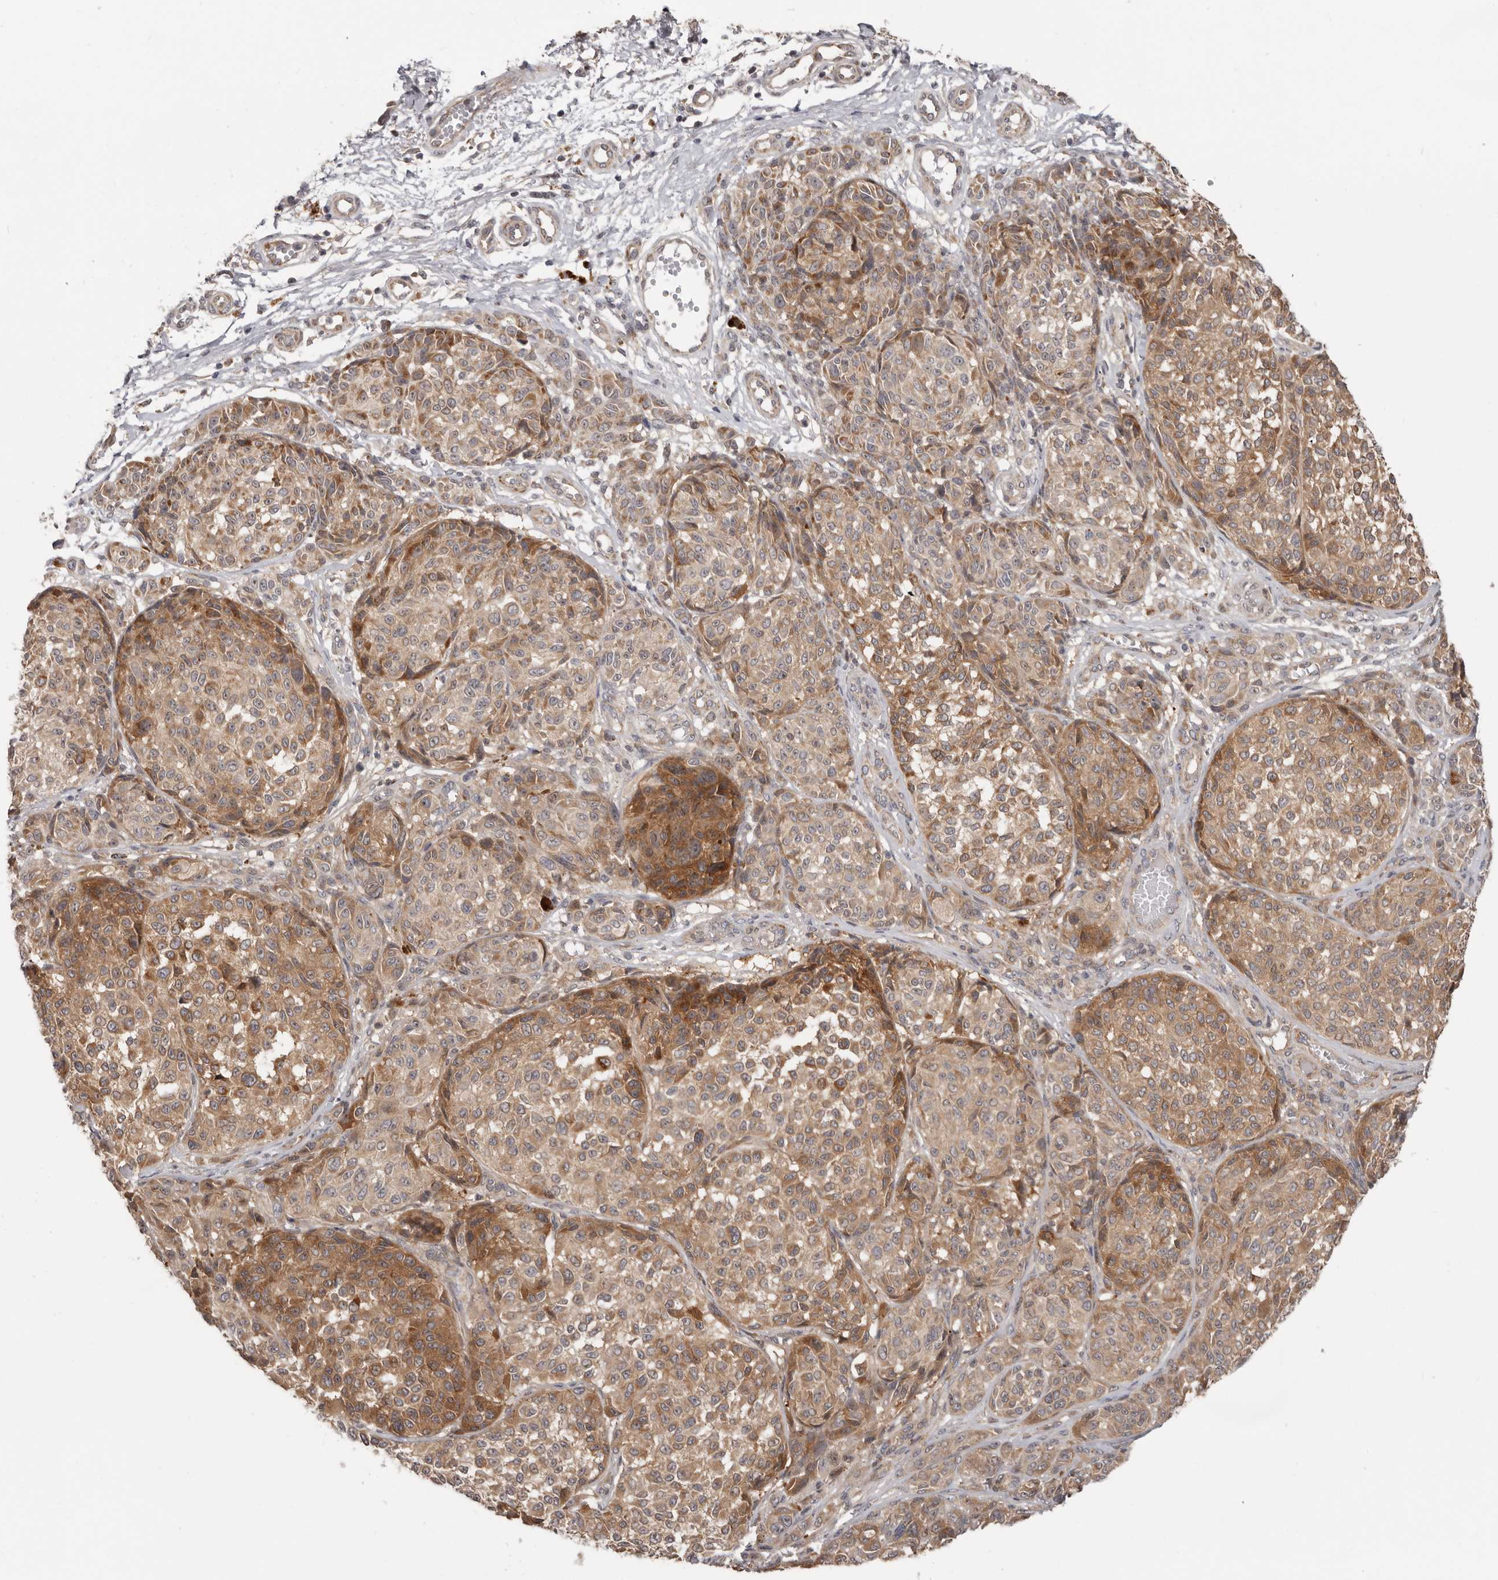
{"staining": {"intensity": "moderate", "quantity": ">75%", "location": "cytoplasmic/membranous"}, "tissue": "melanoma", "cell_type": "Tumor cells", "image_type": "cancer", "snomed": [{"axis": "morphology", "description": "Malignant melanoma, NOS"}, {"axis": "topography", "description": "Skin"}], "caption": "Tumor cells reveal medium levels of moderate cytoplasmic/membranous expression in approximately >75% of cells in human melanoma. Nuclei are stained in blue.", "gene": "BAD", "patient": {"sex": "male", "age": 83}}